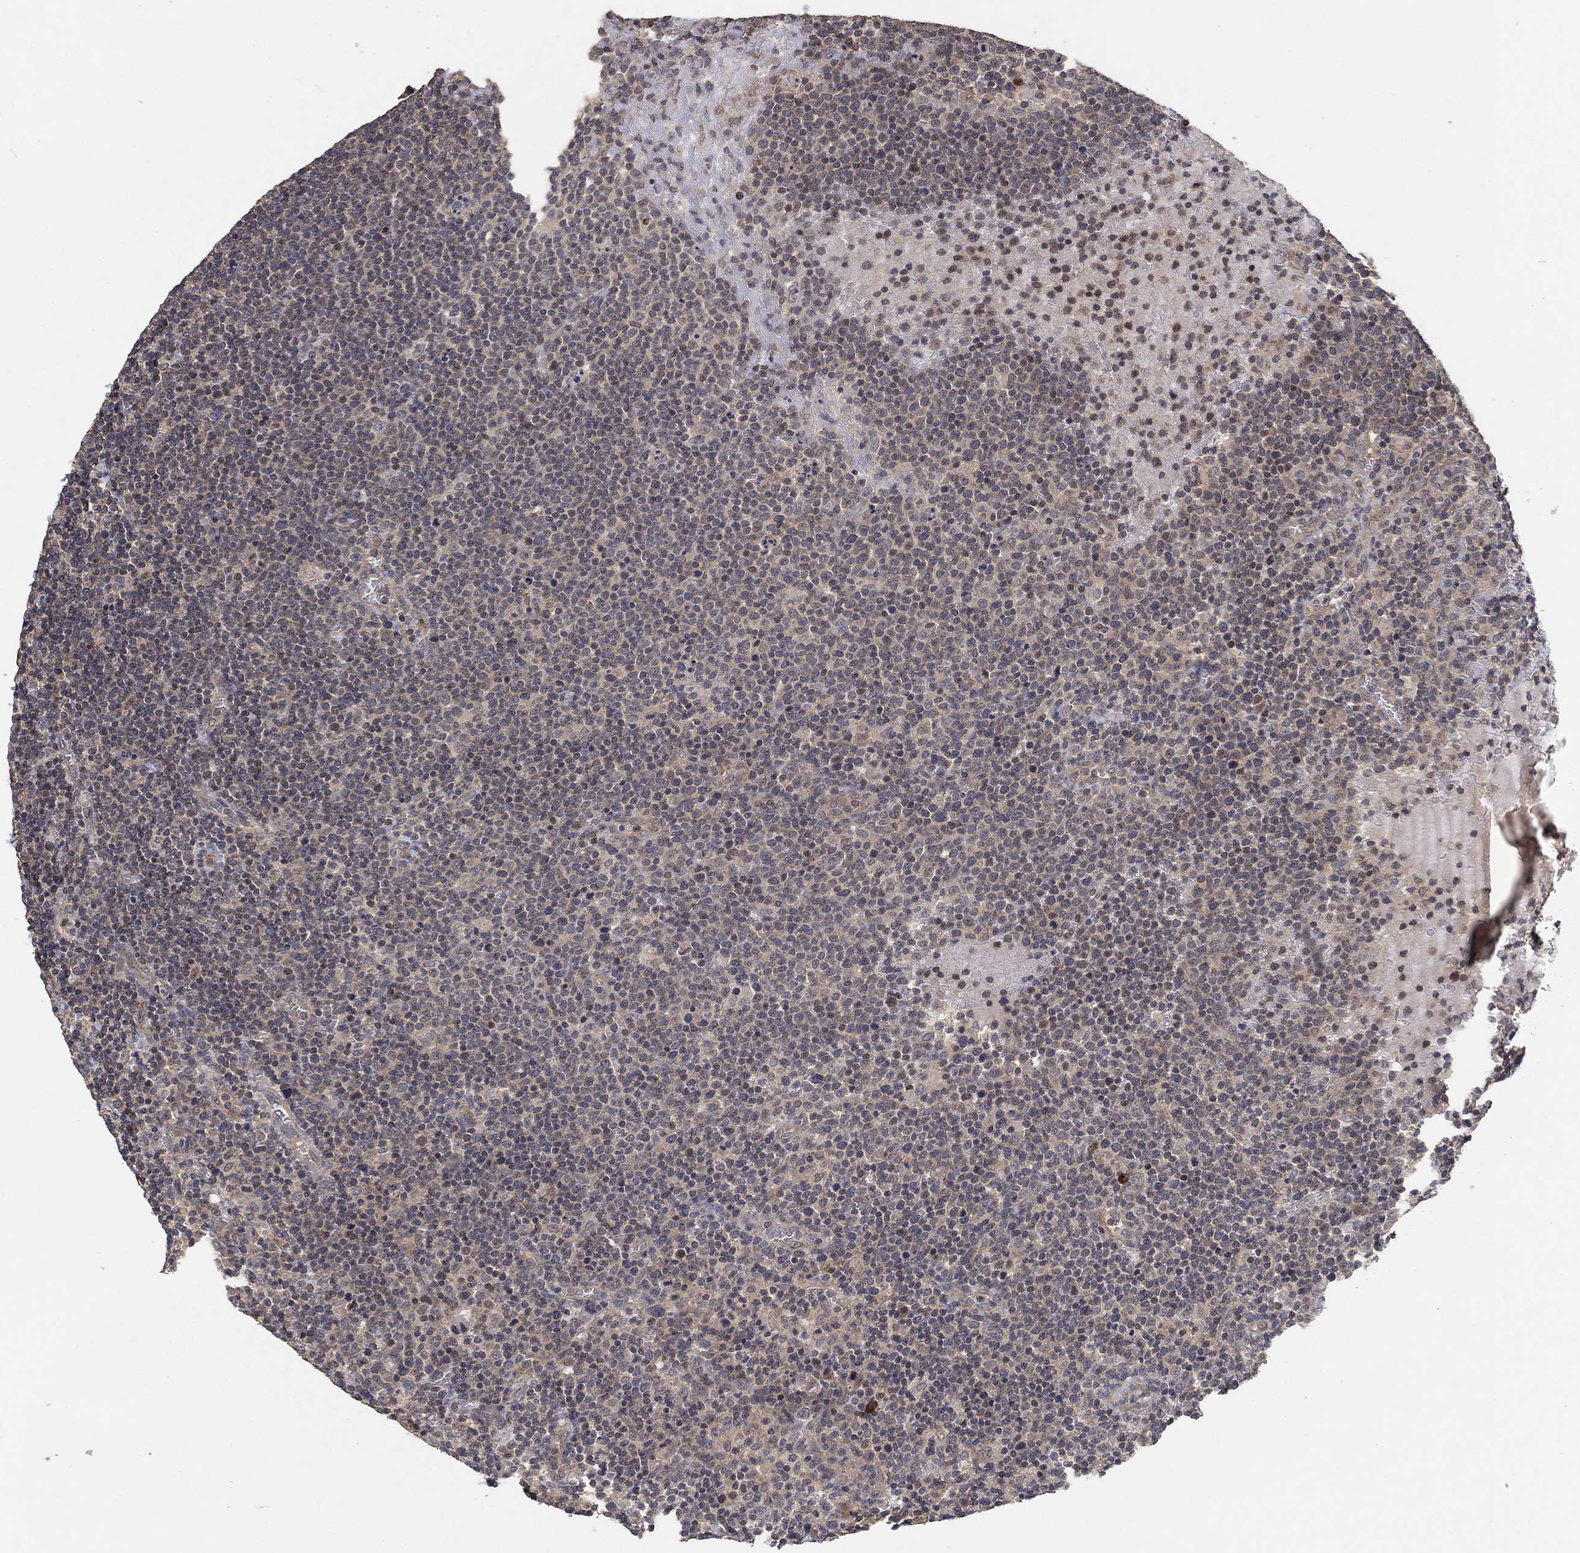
{"staining": {"intensity": "weak", "quantity": "<25%", "location": "cytoplasmic/membranous"}, "tissue": "lymphoma", "cell_type": "Tumor cells", "image_type": "cancer", "snomed": [{"axis": "morphology", "description": "Malignant lymphoma, non-Hodgkin's type, High grade"}, {"axis": "topography", "description": "Lymph node"}], "caption": "Photomicrograph shows no protein expression in tumor cells of lymphoma tissue.", "gene": "CCDC43", "patient": {"sex": "male", "age": 61}}